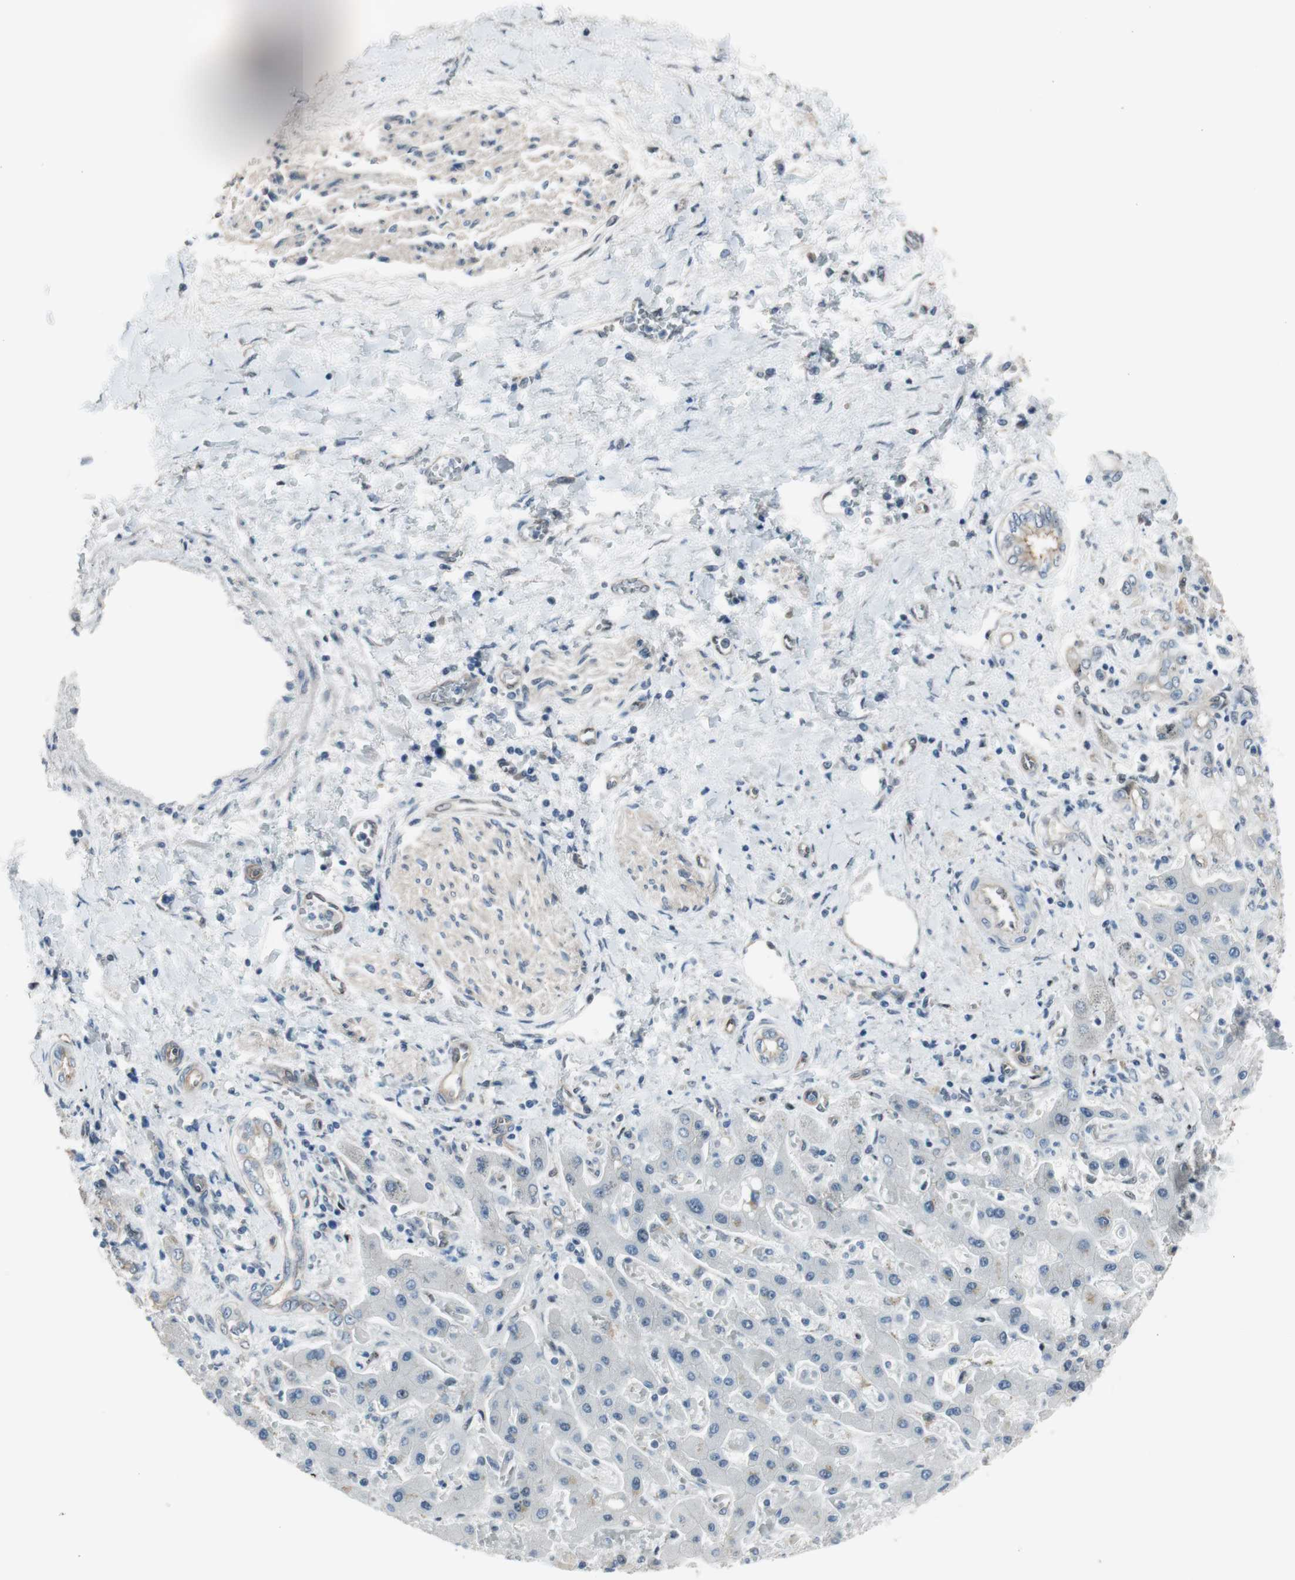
{"staining": {"intensity": "weak", "quantity": "<25%", "location": "cytoplasmic/membranous"}, "tissue": "liver cancer", "cell_type": "Tumor cells", "image_type": "cancer", "snomed": [{"axis": "morphology", "description": "Cholangiocarcinoma"}, {"axis": "topography", "description": "Liver"}], "caption": "Human cholangiocarcinoma (liver) stained for a protein using immunohistochemistry (IHC) displays no positivity in tumor cells.", "gene": "PML", "patient": {"sex": "male", "age": 50}}